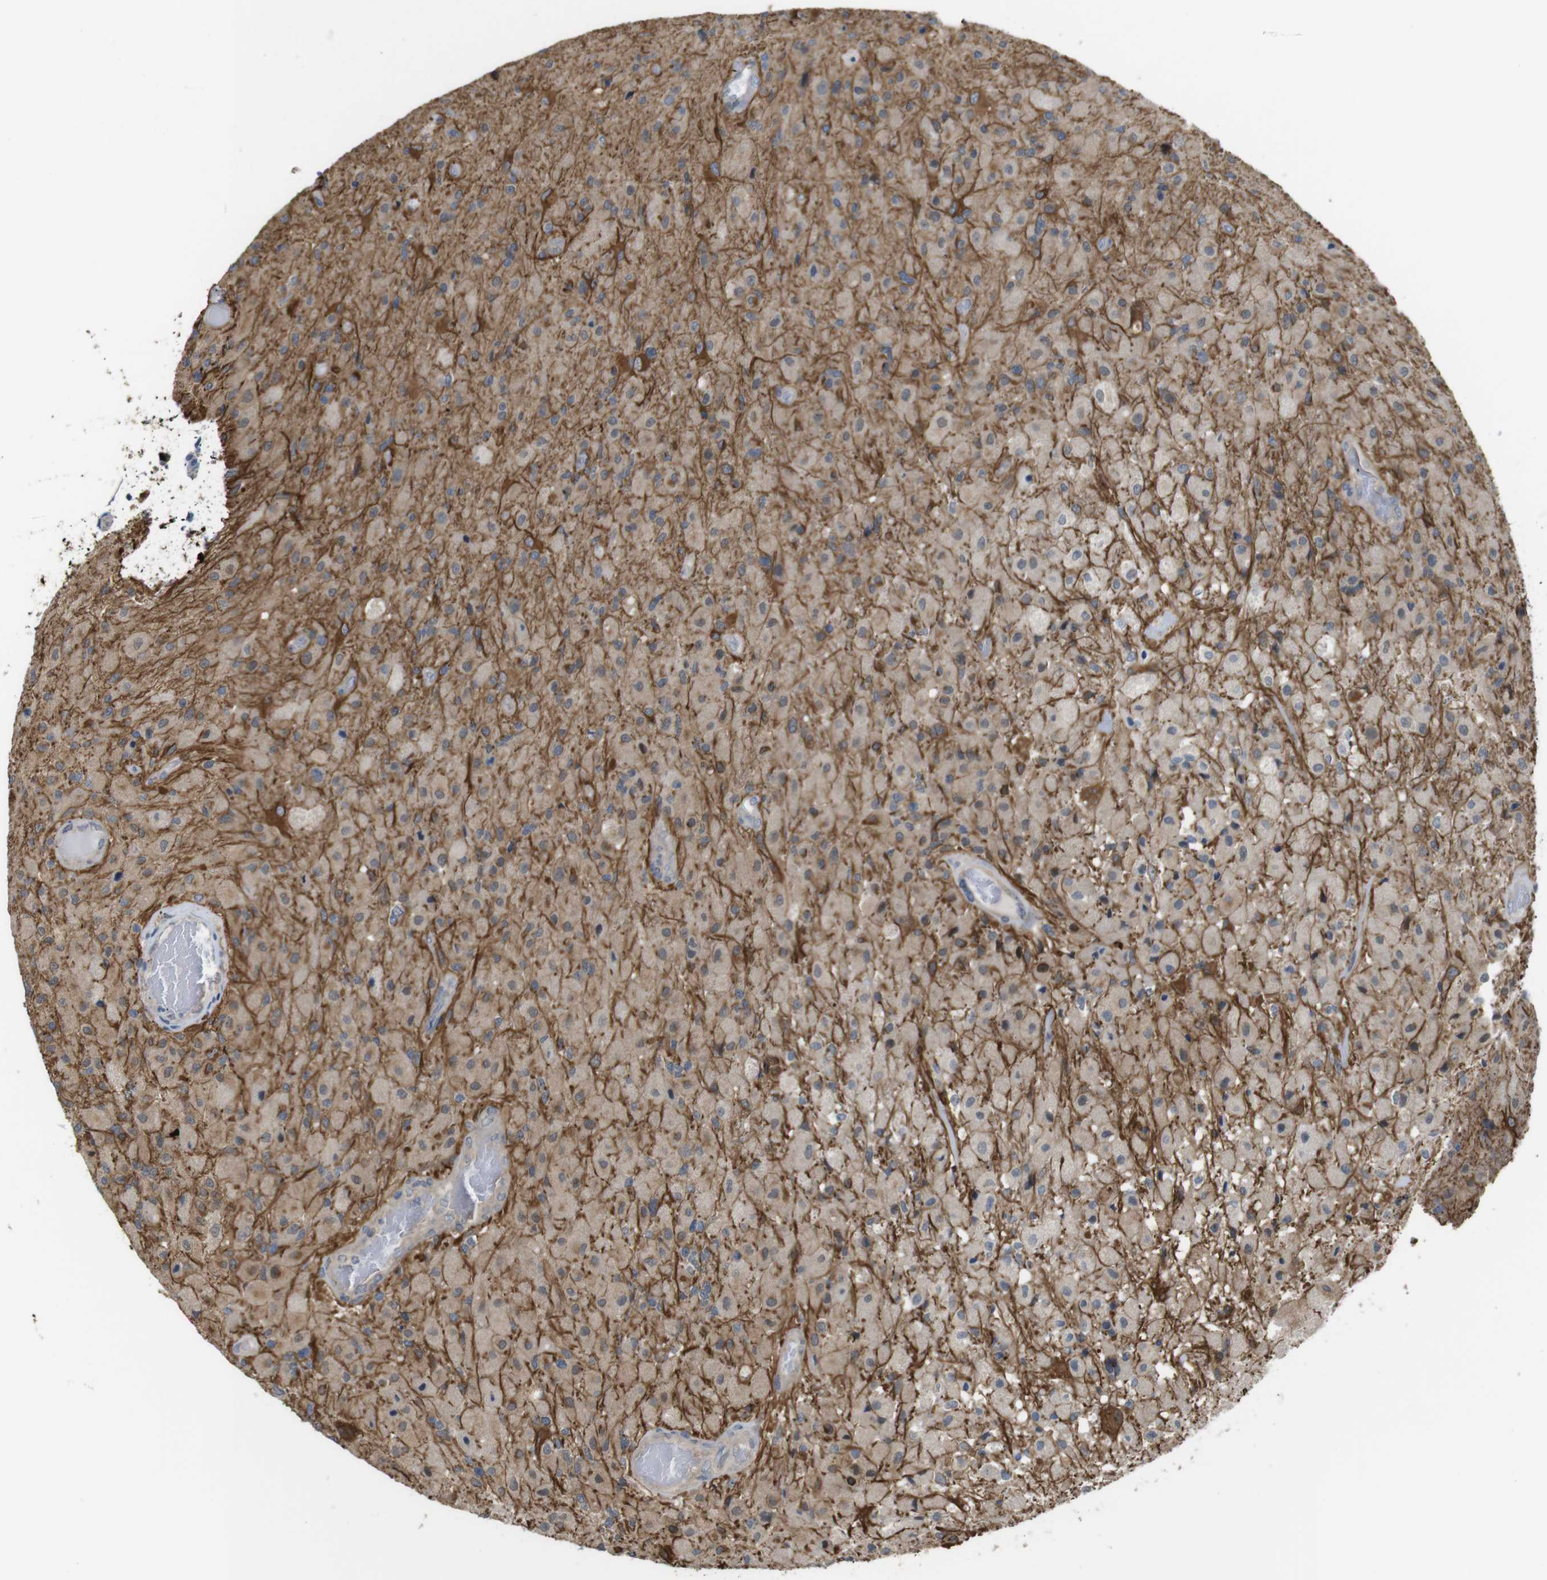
{"staining": {"intensity": "weak", "quantity": ">75%", "location": "cytoplasmic/membranous"}, "tissue": "glioma", "cell_type": "Tumor cells", "image_type": "cancer", "snomed": [{"axis": "morphology", "description": "Normal tissue, NOS"}, {"axis": "morphology", "description": "Glioma, malignant, High grade"}, {"axis": "topography", "description": "Cerebral cortex"}], "caption": "This is an image of immunohistochemistry staining of high-grade glioma (malignant), which shows weak expression in the cytoplasmic/membranous of tumor cells.", "gene": "CDC34", "patient": {"sex": "male", "age": 77}}